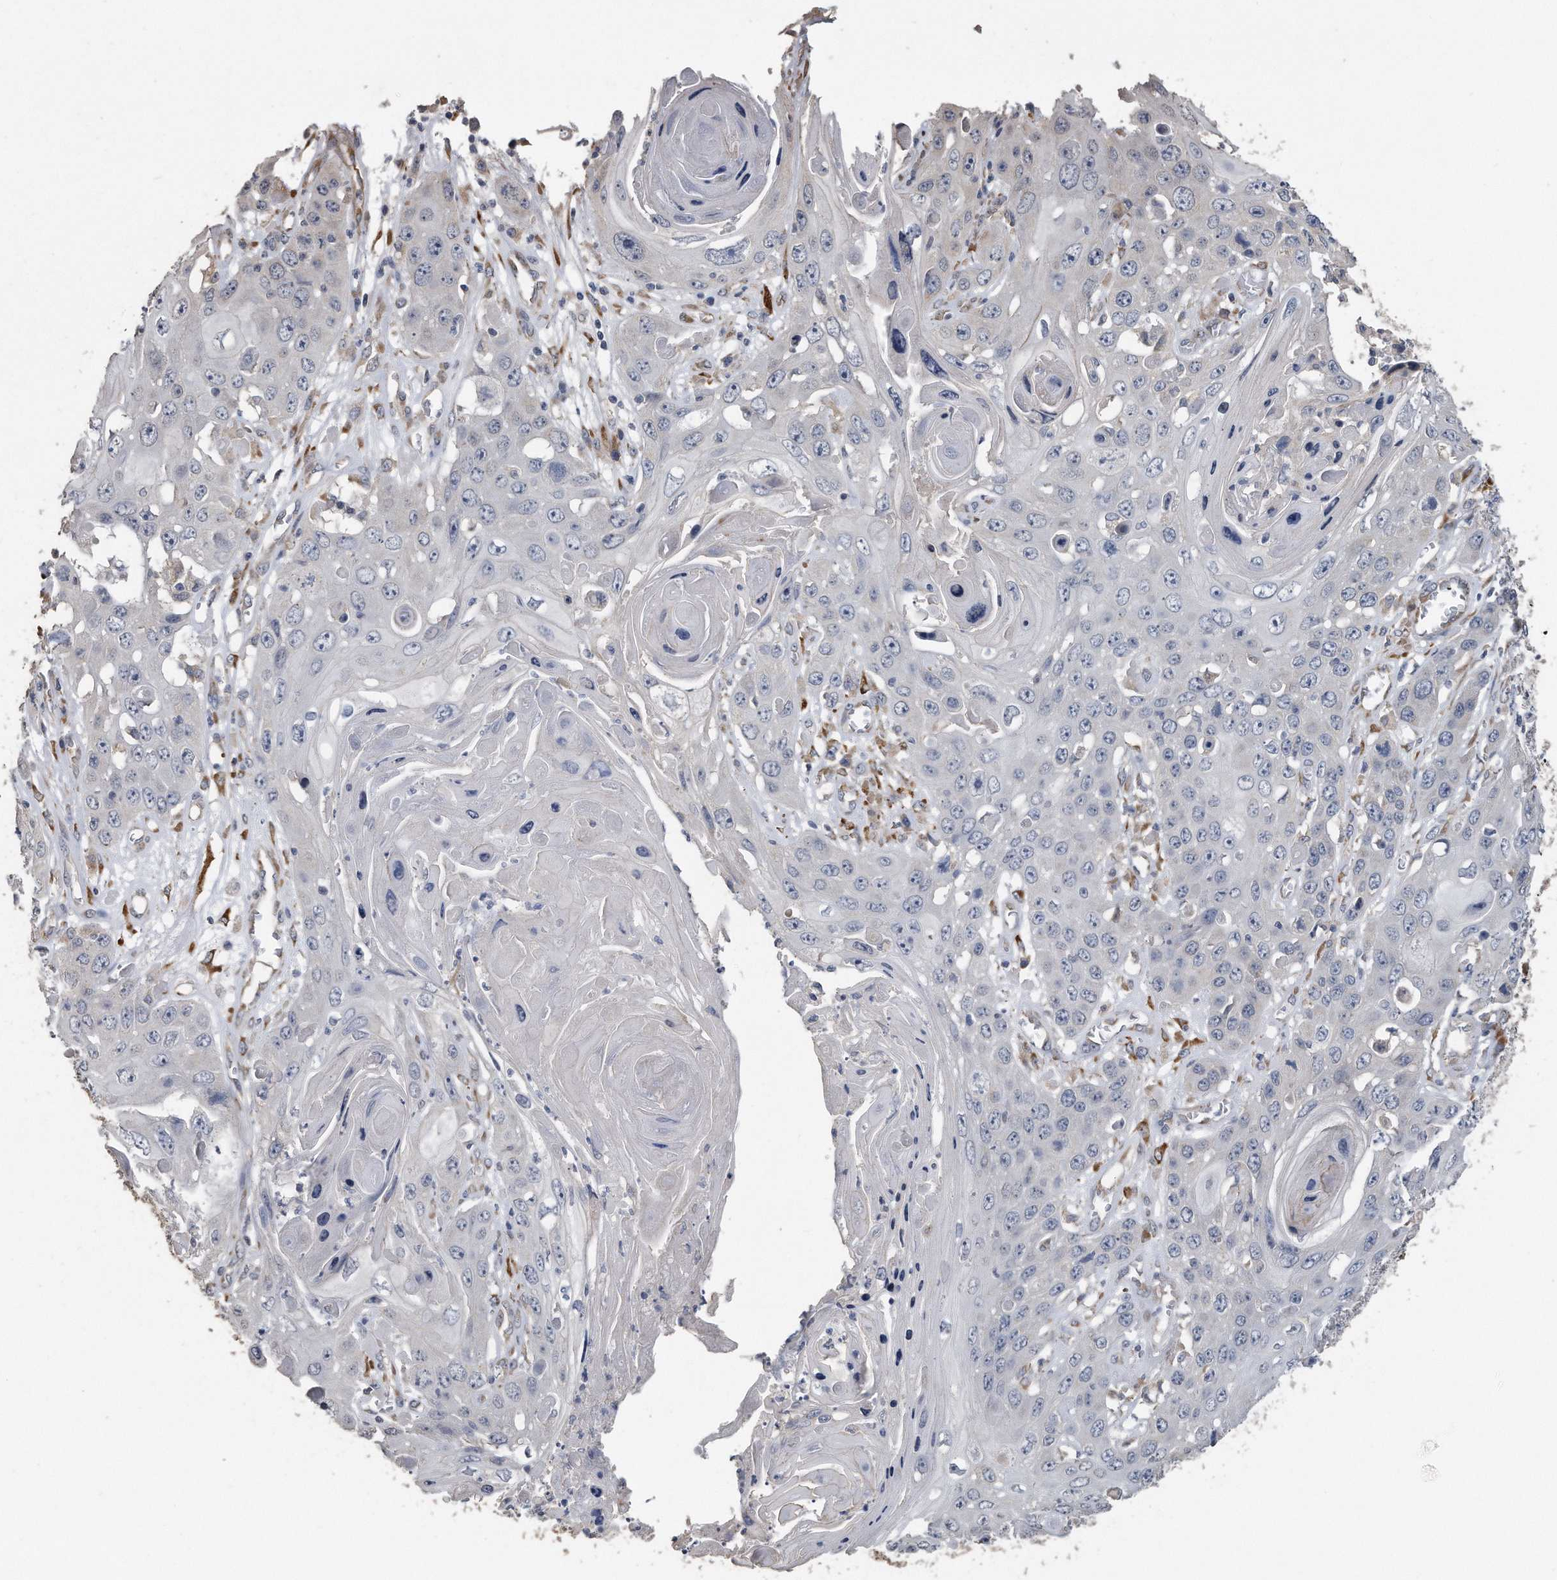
{"staining": {"intensity": "negative", "quantity": "none", "location": "none"}, "tissue": "skin cancer", "cell_type": "Tumor cells", "image_type": "cancer", "snomed": [{"axis": "morphology", "description": "Squamous cell carcinoma, NOS"}, {"axis": "topography", "description": "Skin"}], "caption": "A high-resolution histopathology image shows immunohistochemistry (IHC) staining of squamous cell carcinoma (skin), which displays no significant staining in tumor cells.", "gene": "PCLO", "patient": {"sex": "male", "age": 55}}